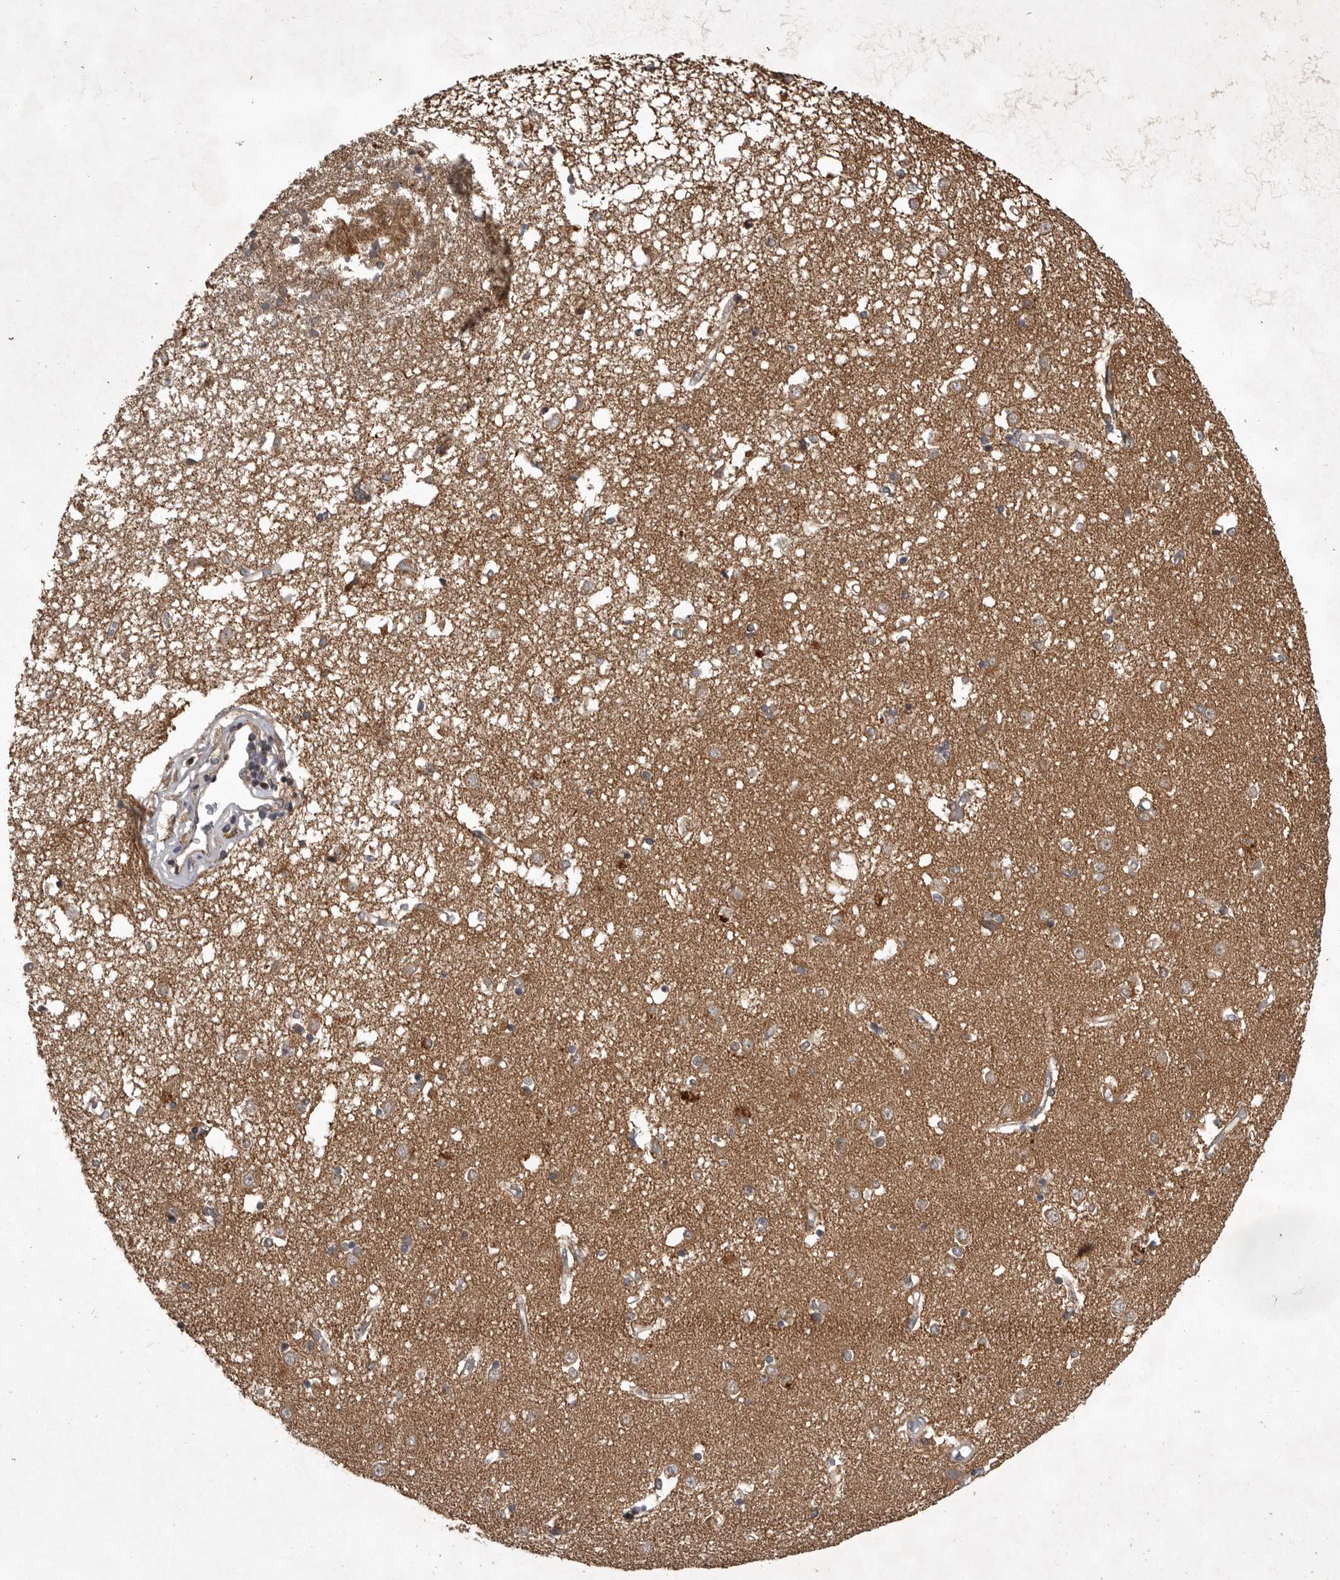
{"staining": {"intensity": "moderate", "quantity": "<25%", "location": "cytoplasmic/membranous"}, "tissue": "caudate", "cell_type": "Glial cells", "image_type": "normal", "snomed": [{"axis": "morphology", "description": "Normal tissue, NOS"}, {"axis": "topography", "description": "Lateral ventricle wall"}], "caption": "Brown immunohistochemical staining in unremarkable human caudate shows moderate cytoplasmic/membranous staining in approximately <25% of glial cells. The protein of interest is shown in brown color, while the nuclei are stained blue.", "gene": "GPR31", "patient": {"sex": "male", "age": 45}}